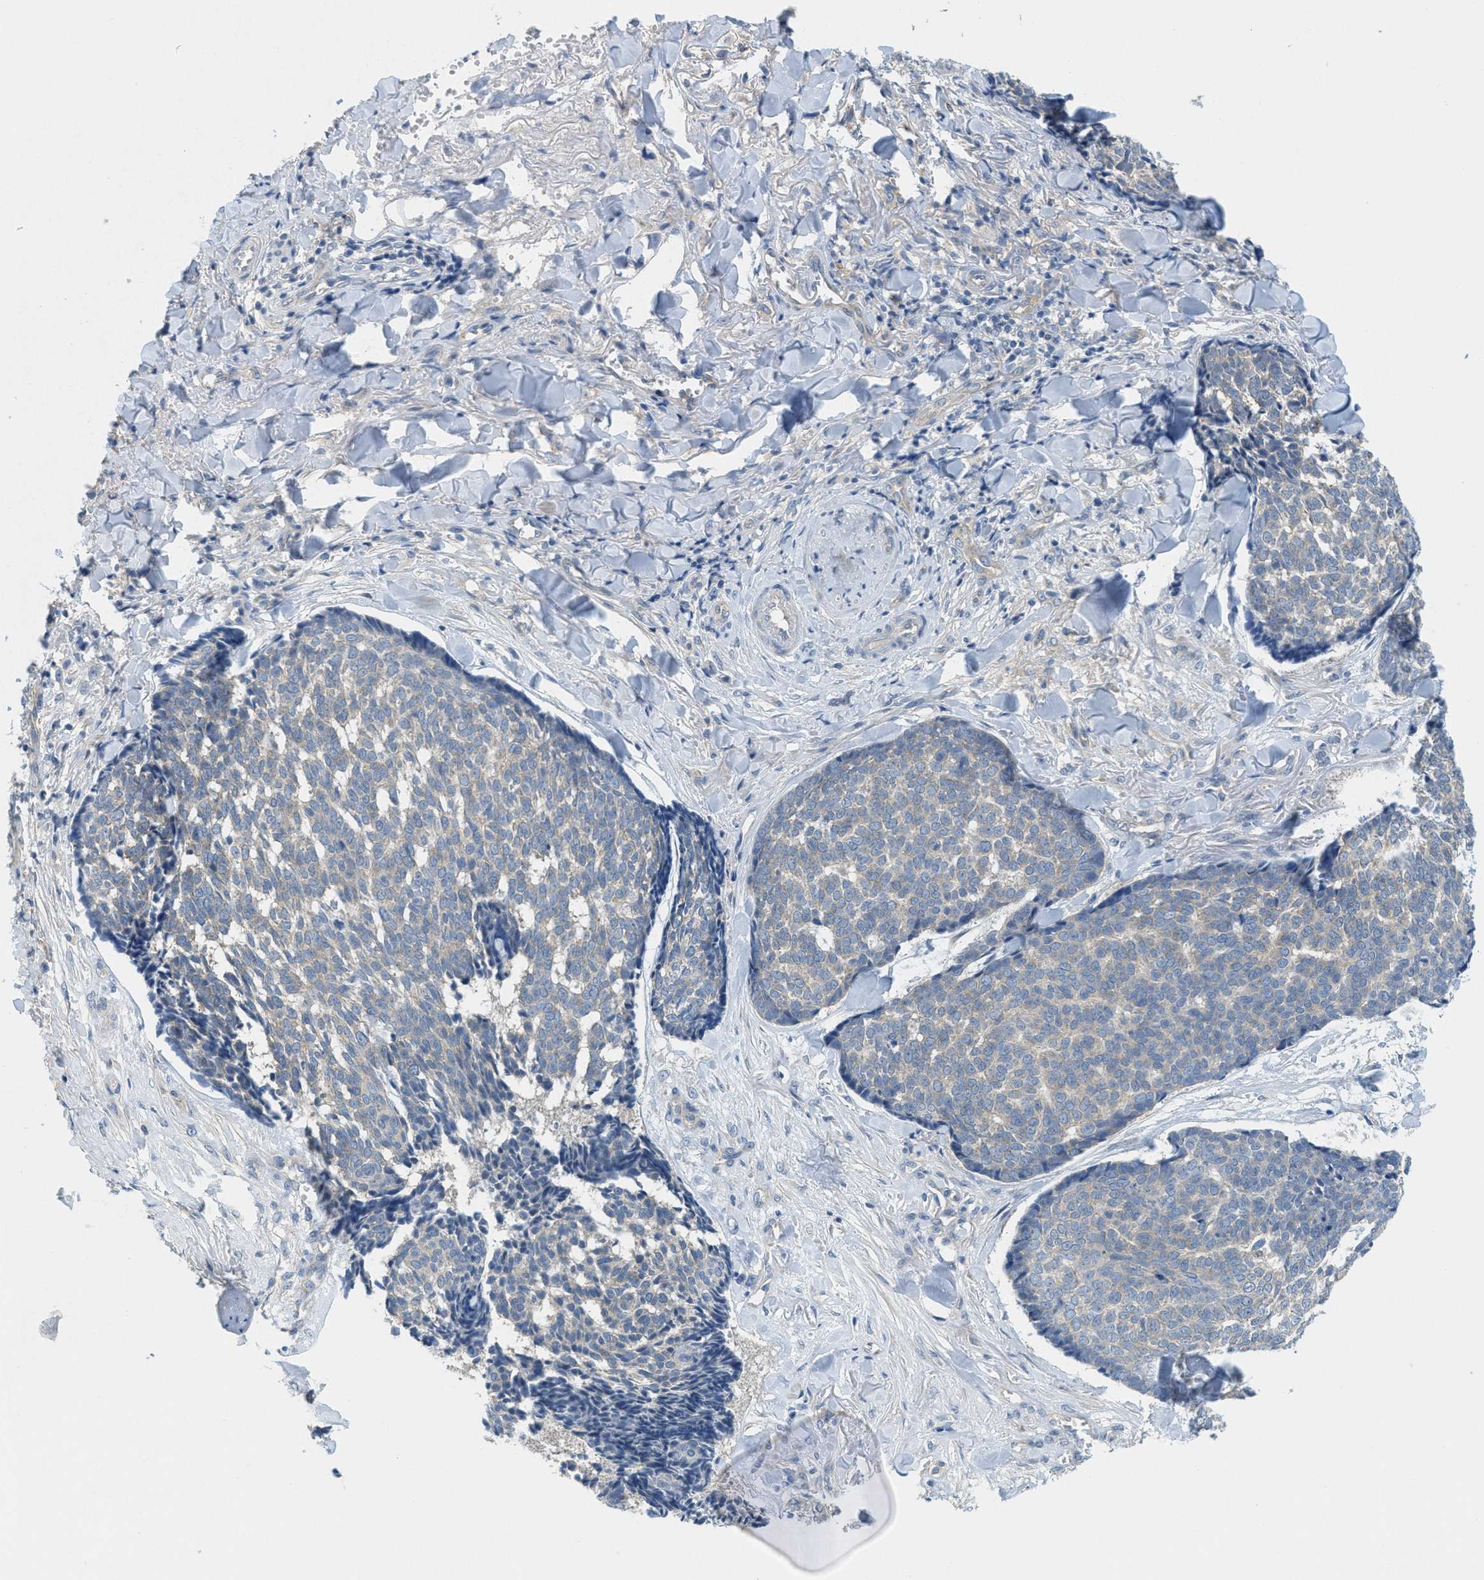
{"staining": {"intensity": "weak", "quantity": "<25%", "location": "cytoplasmic/membranous"}, "tissue": "skin cancer", "cell_type": "Tumor cells", "image_type": "cancer", "snomed": [{"axis": "morphology", "description": "Basal cell carcinoma"}, {"axis": "topography", "description": "Skin"}], "caption": "IHC image of basal cell carcinoma (skin) stained for a protein (brown), which displays no positivity in tumor cells.", "gene": "ZFYVE9", "patient": {"sex": "male", "age": 84}}